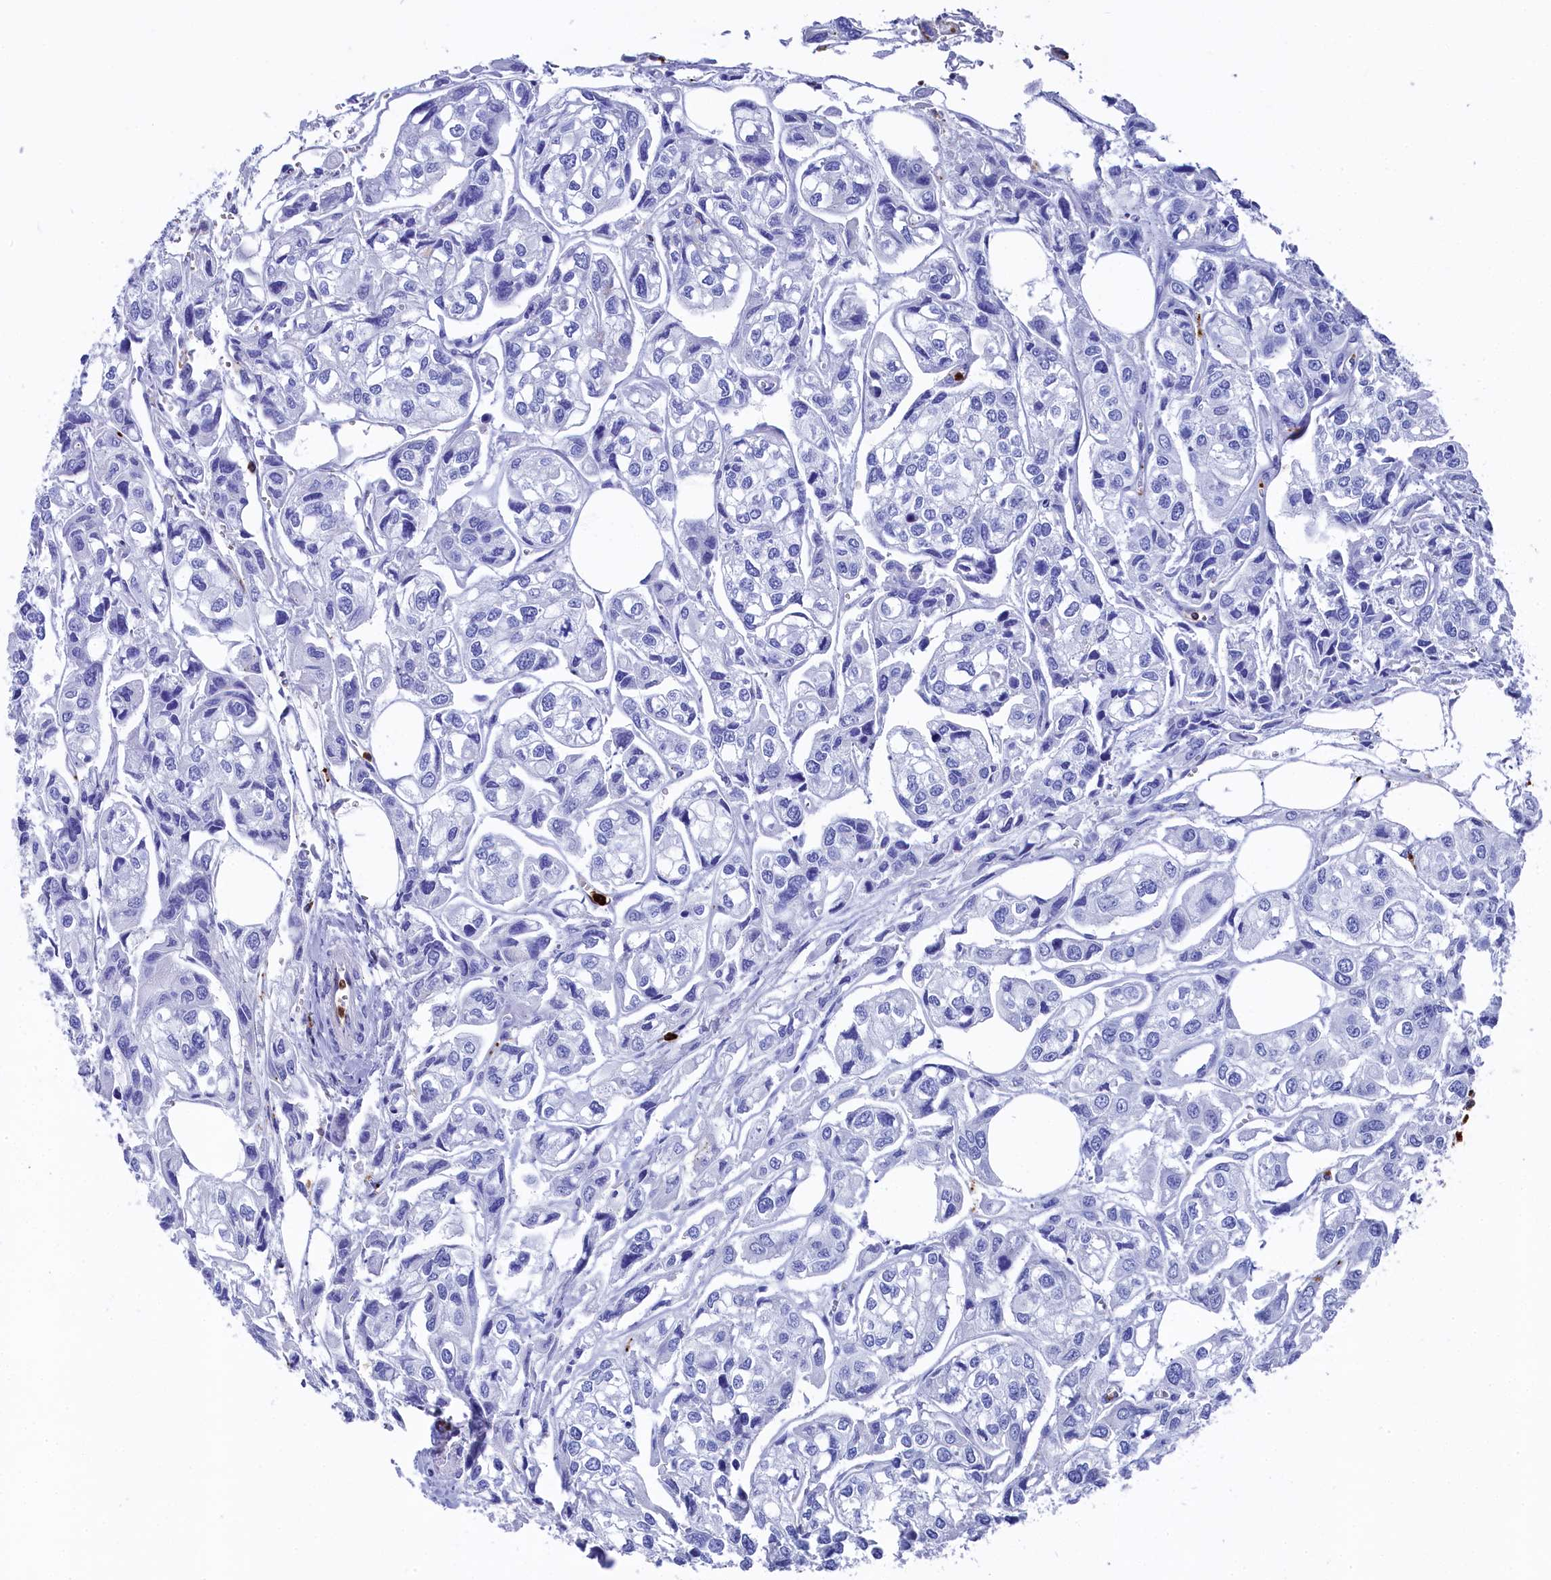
{"staining": {"intensity": "negative", "quantity": "none", "location": "none"}, "tissue": "urothelial cancer", "cell_type": "Tumor cells", "image_type": "cancer", "snomed": [{"axis": "morphology", "description": "Urothelial carcinoma, High grade"}, {"axis": "topography", "description": "Urinary bladder"}], "caption": "Protein analysis of urothelial cancer shows no significant staining in tumor cells. The staining is performed using DAB (3,3'-diaminobenzidine) brown chromogen with nuclei counter-stained in using hematoxylin.", "gene": "PLAC8", "patient": {"sex": "male", "age": 67}}